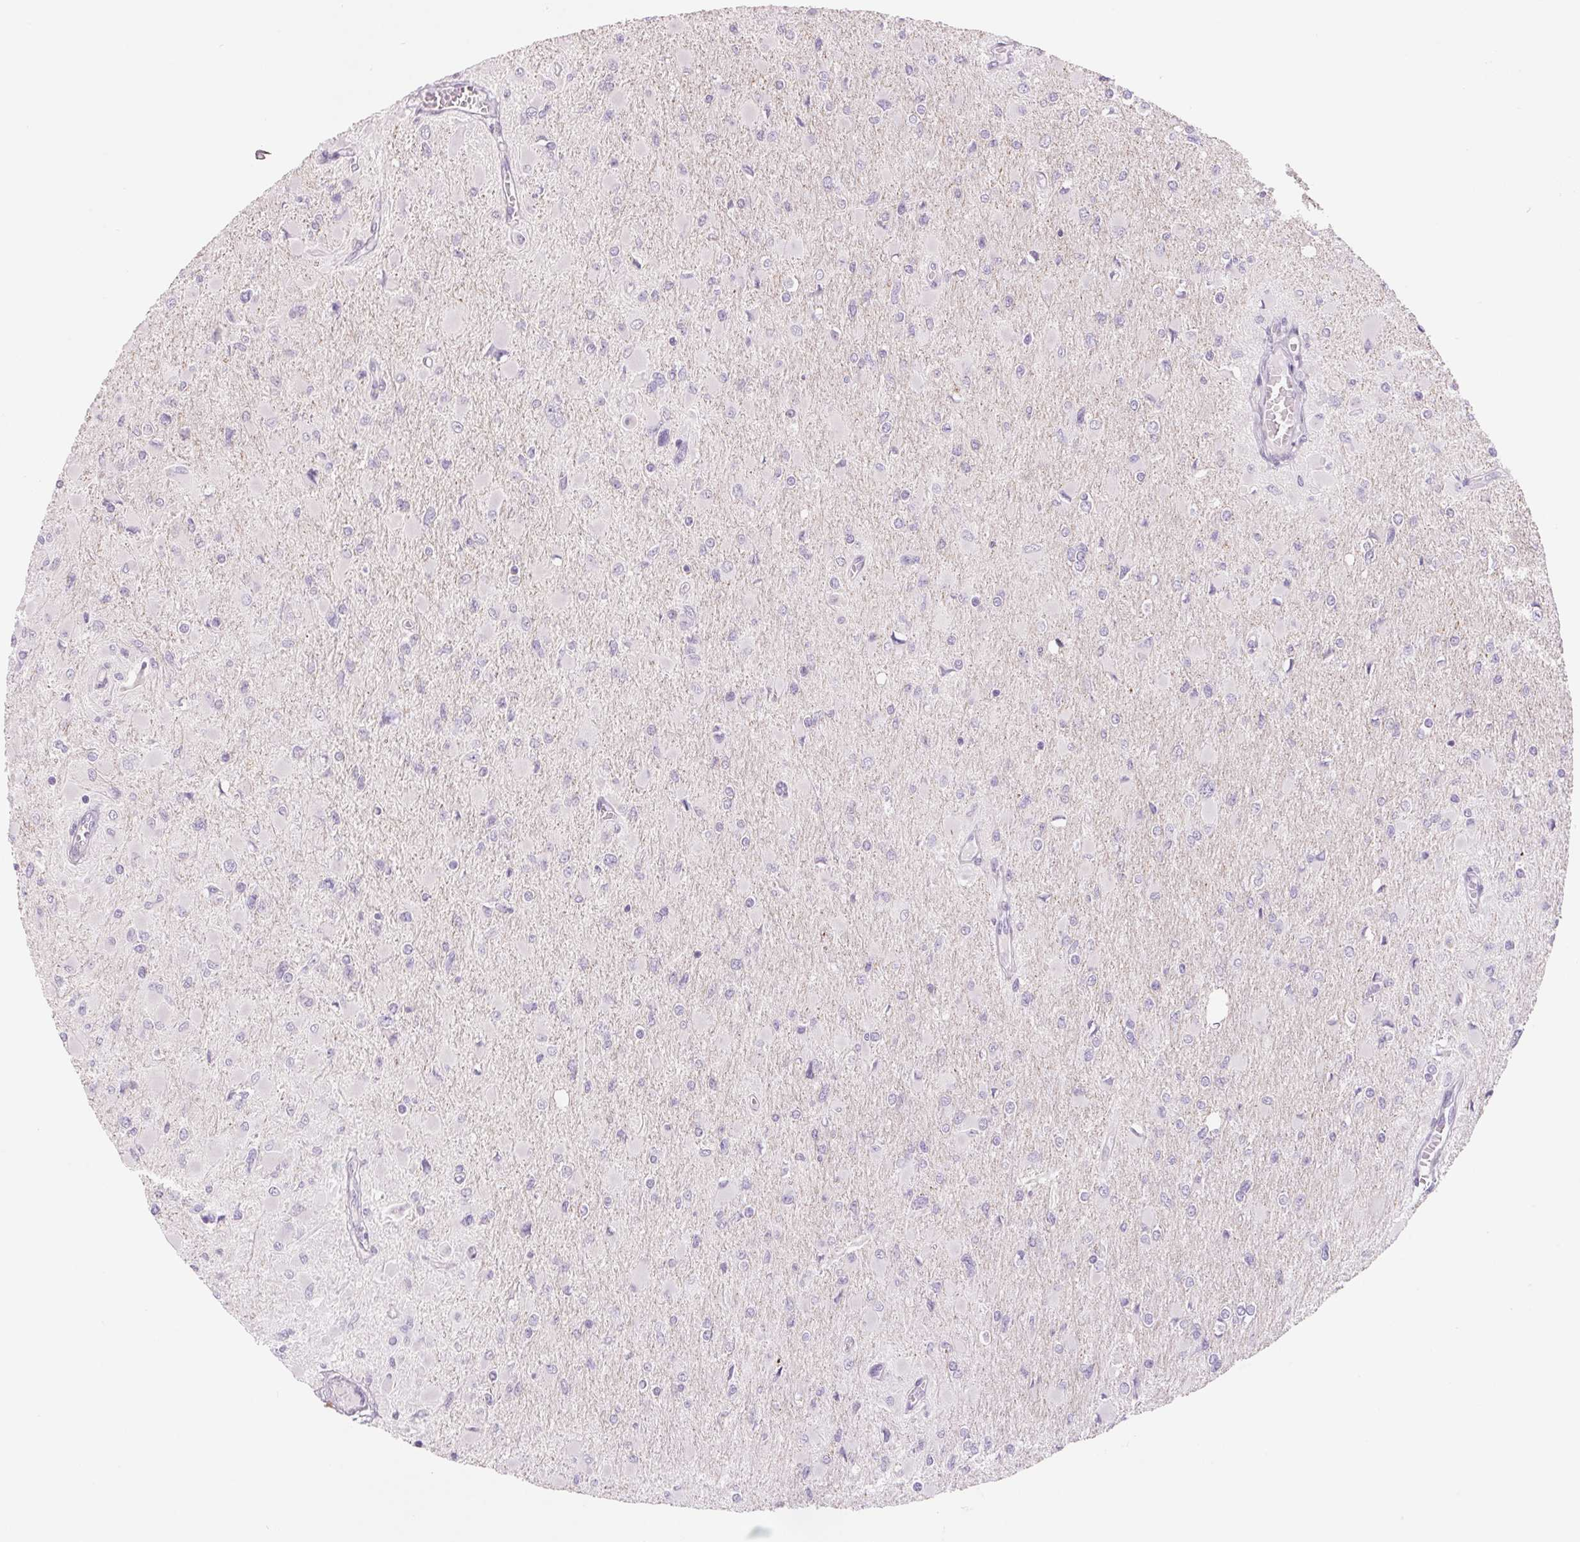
{"staining": {"intensity": "negative", "quantity": "none", "location": "none"}, "tissue": "glioma", "cell_type": "Tumor cells", "image_type": "cancer", "snomed": [{"axis": "morphology", "description": "Glioma, malignant, High grade"}, {"axis": "topography", "description": "Cerebral cortex"}], "caption": "Tumor cells show no significant protein positivity in malignant glioma (high-grade).", "gene": "CCDC168", "patient": {"sex": "female", "age": 36}}